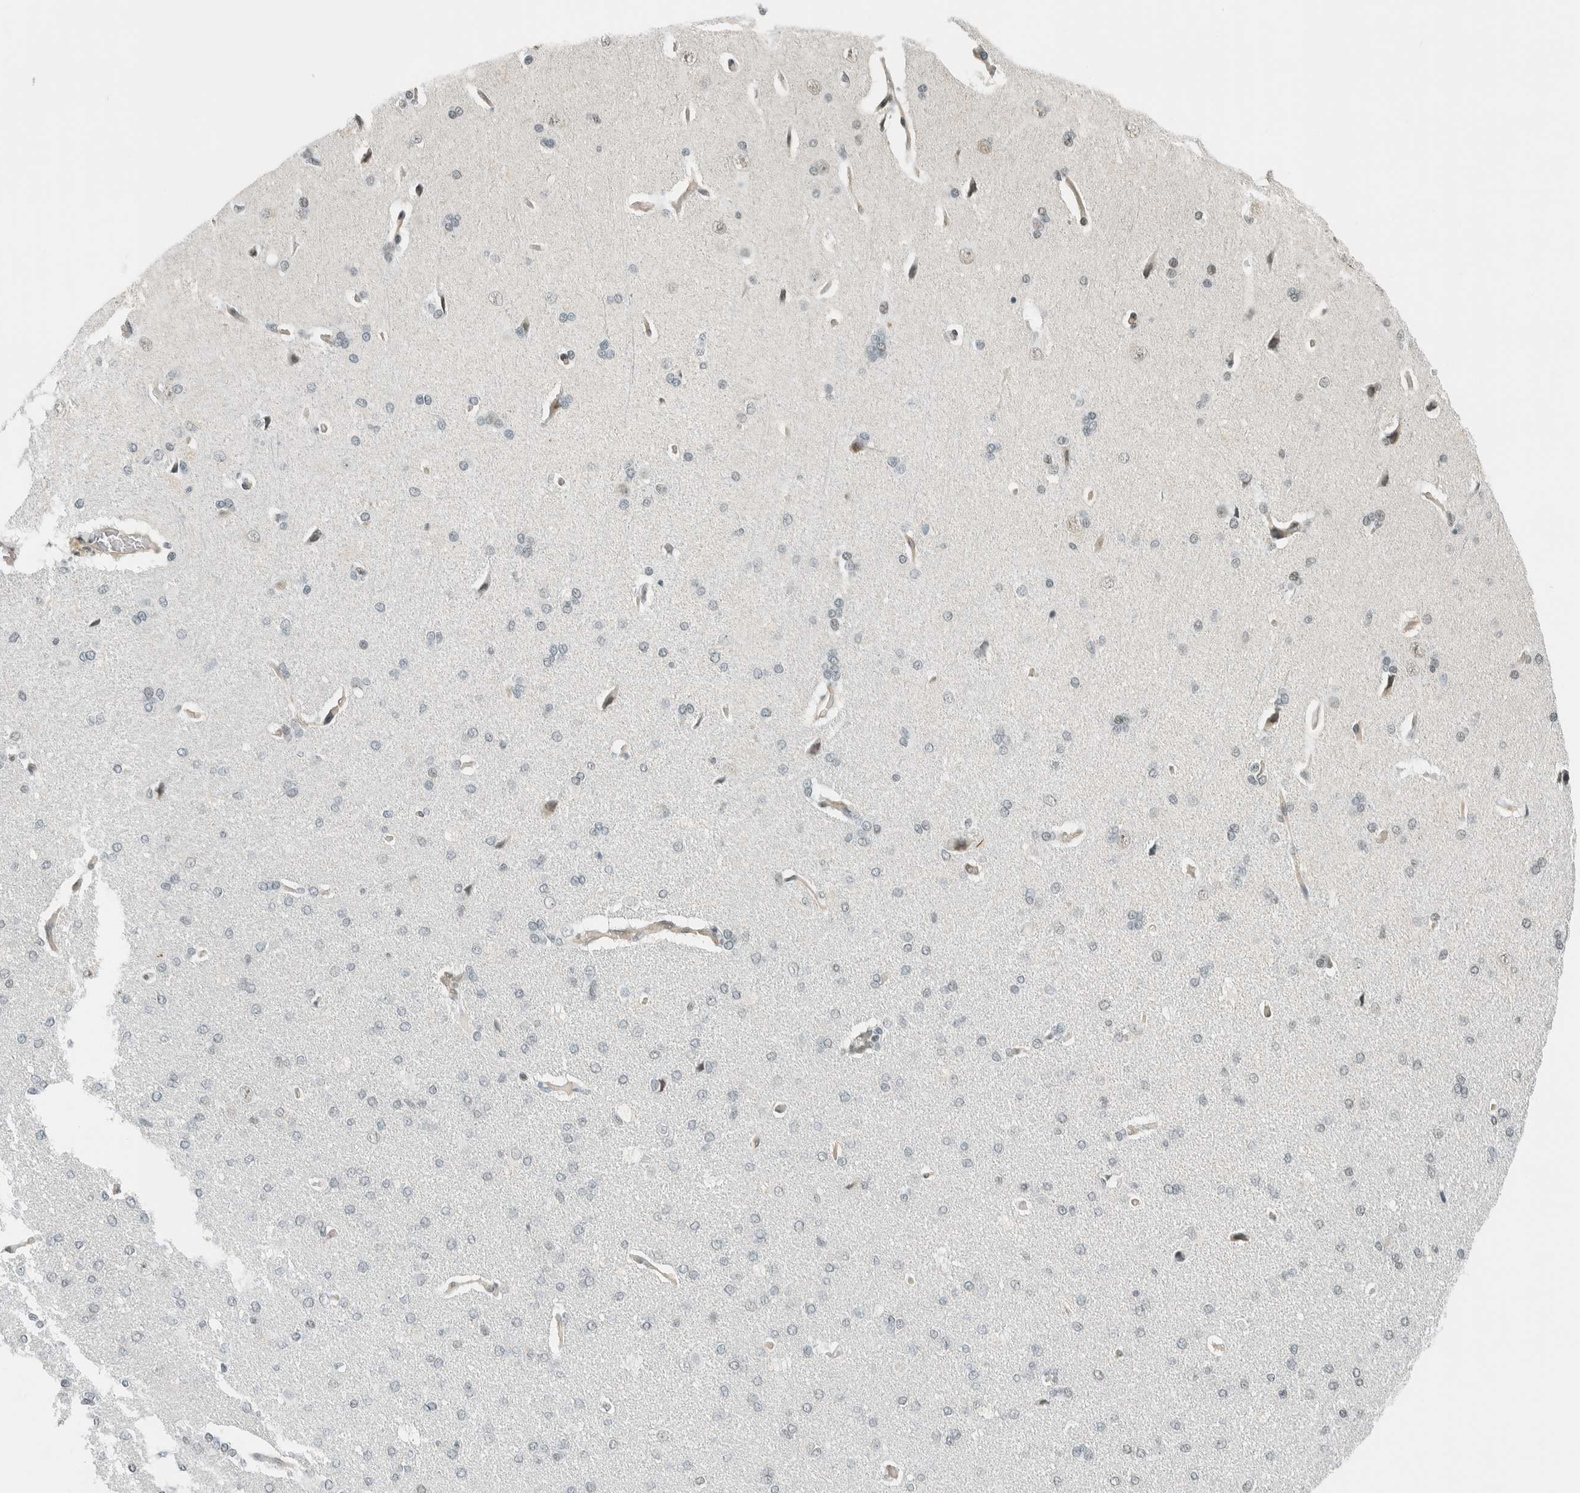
{"staining": {"intensity": "weak", "quantity": "25%-75%", "location": "cytoplasmic/membranous"}, "tissue": "cerebral cortex", "cell_type": "Endothelial cells", "image_type": "normal", "snomed": [{"axis": "morphology", "description": "Normal tissue, NOS"}, {"axis": "topography", "description": "Cerebral cortex"}], "caption": "This is a photomicrograph of IHC staining of normal cerebral cortex, which shows weak expression in the cytoplasmic/membranous of endothelial cells.", "gene": "NIBAN2", "patient": {"sex": "male", "age": 62}}